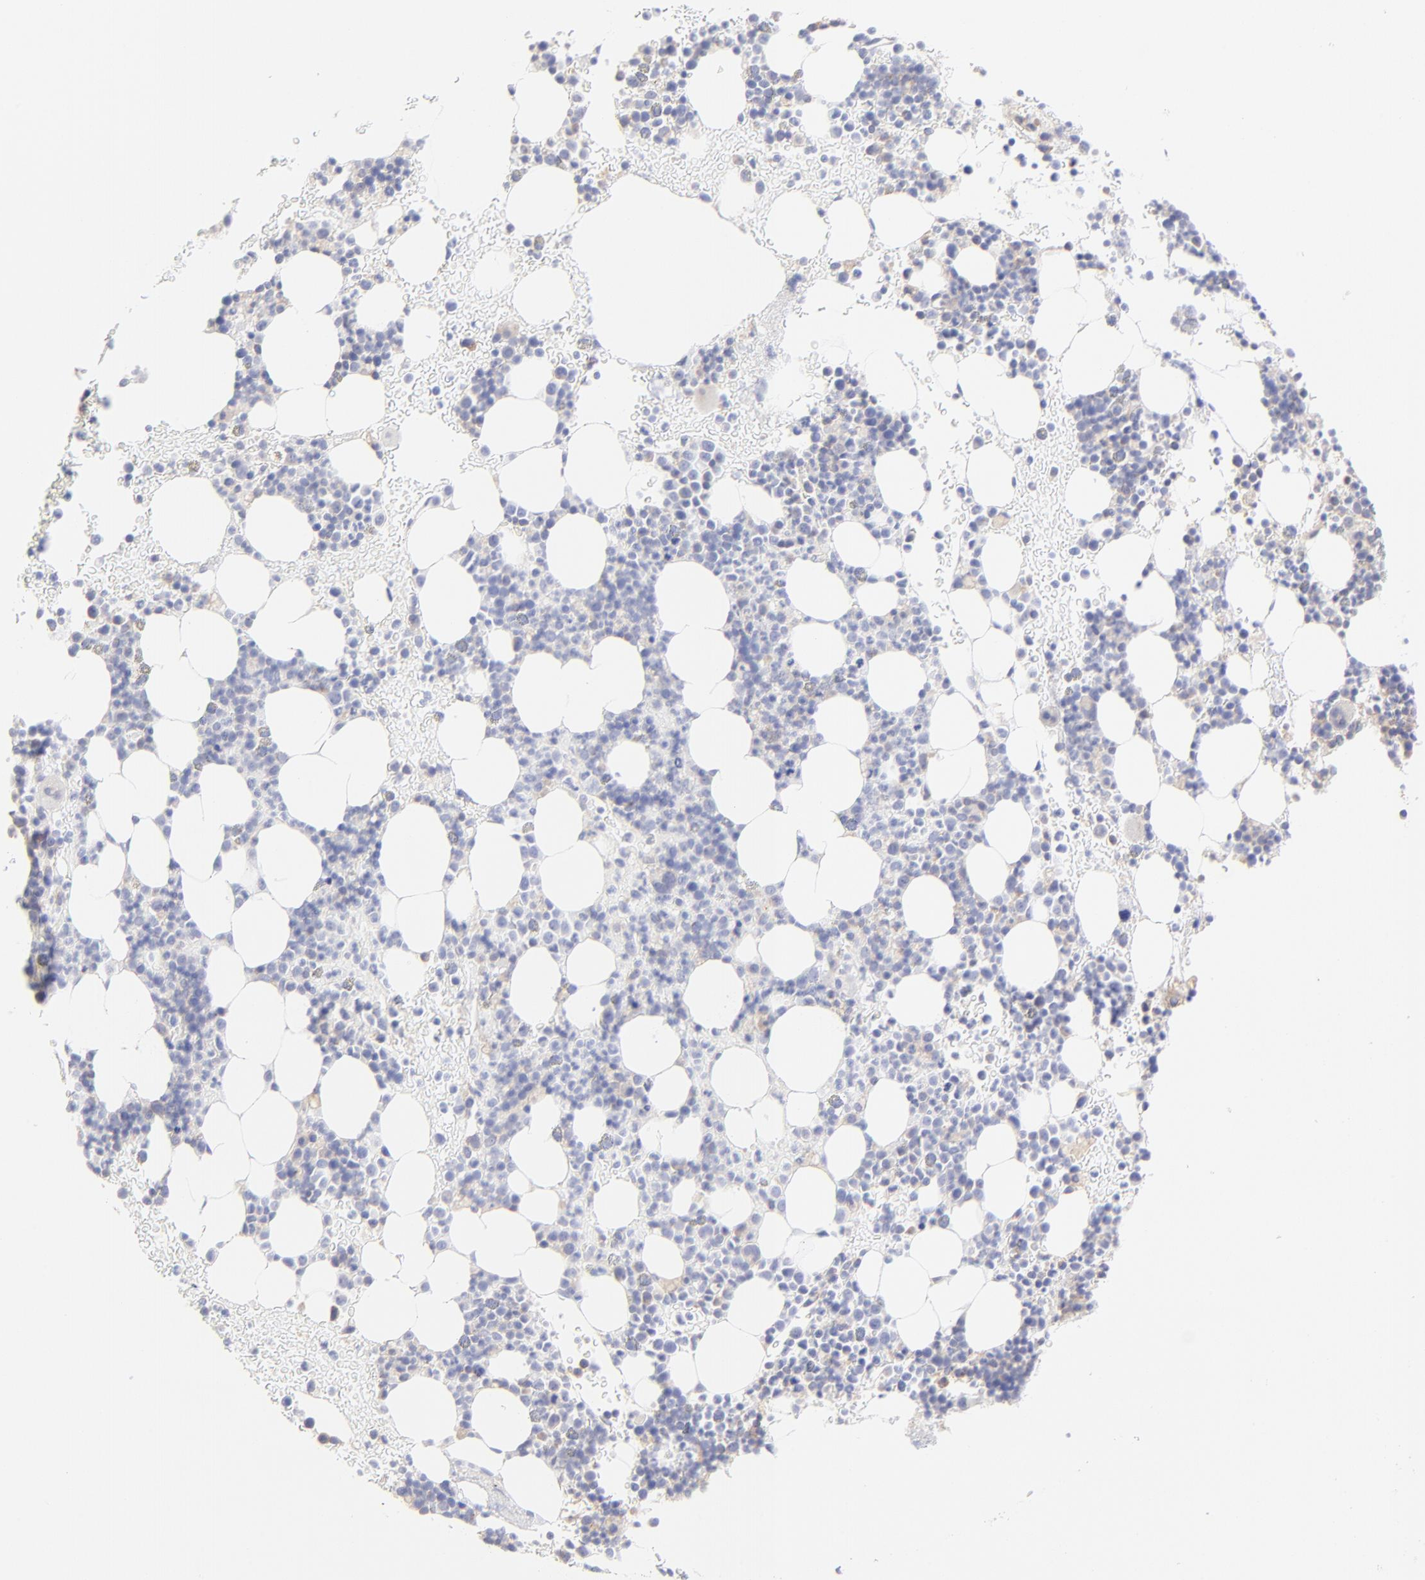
{"staining": {"intensity": "weak", "quantity": "<25%", "location": "cytoplasmic/membranous"}, "tissue": "bone marrow", "cell_type": "Hematopoietic cells", "image_type": "normal", "snomed": [{"axis": "morphology", "description": "Normal tissue, NOS"}, {"axis": "topography", "description": "Bone marrow"}], "caption": "The image displays no significant expression in hematopoietic cells of bone marrow. The staining was performed using DAB to visualize the protein expression in brown, while the nuclei were stained in blue with hematoxylin (Magnification: 20x).", "gene": "LHFPL1", "patient": {"sex": "male", "age": 17}}